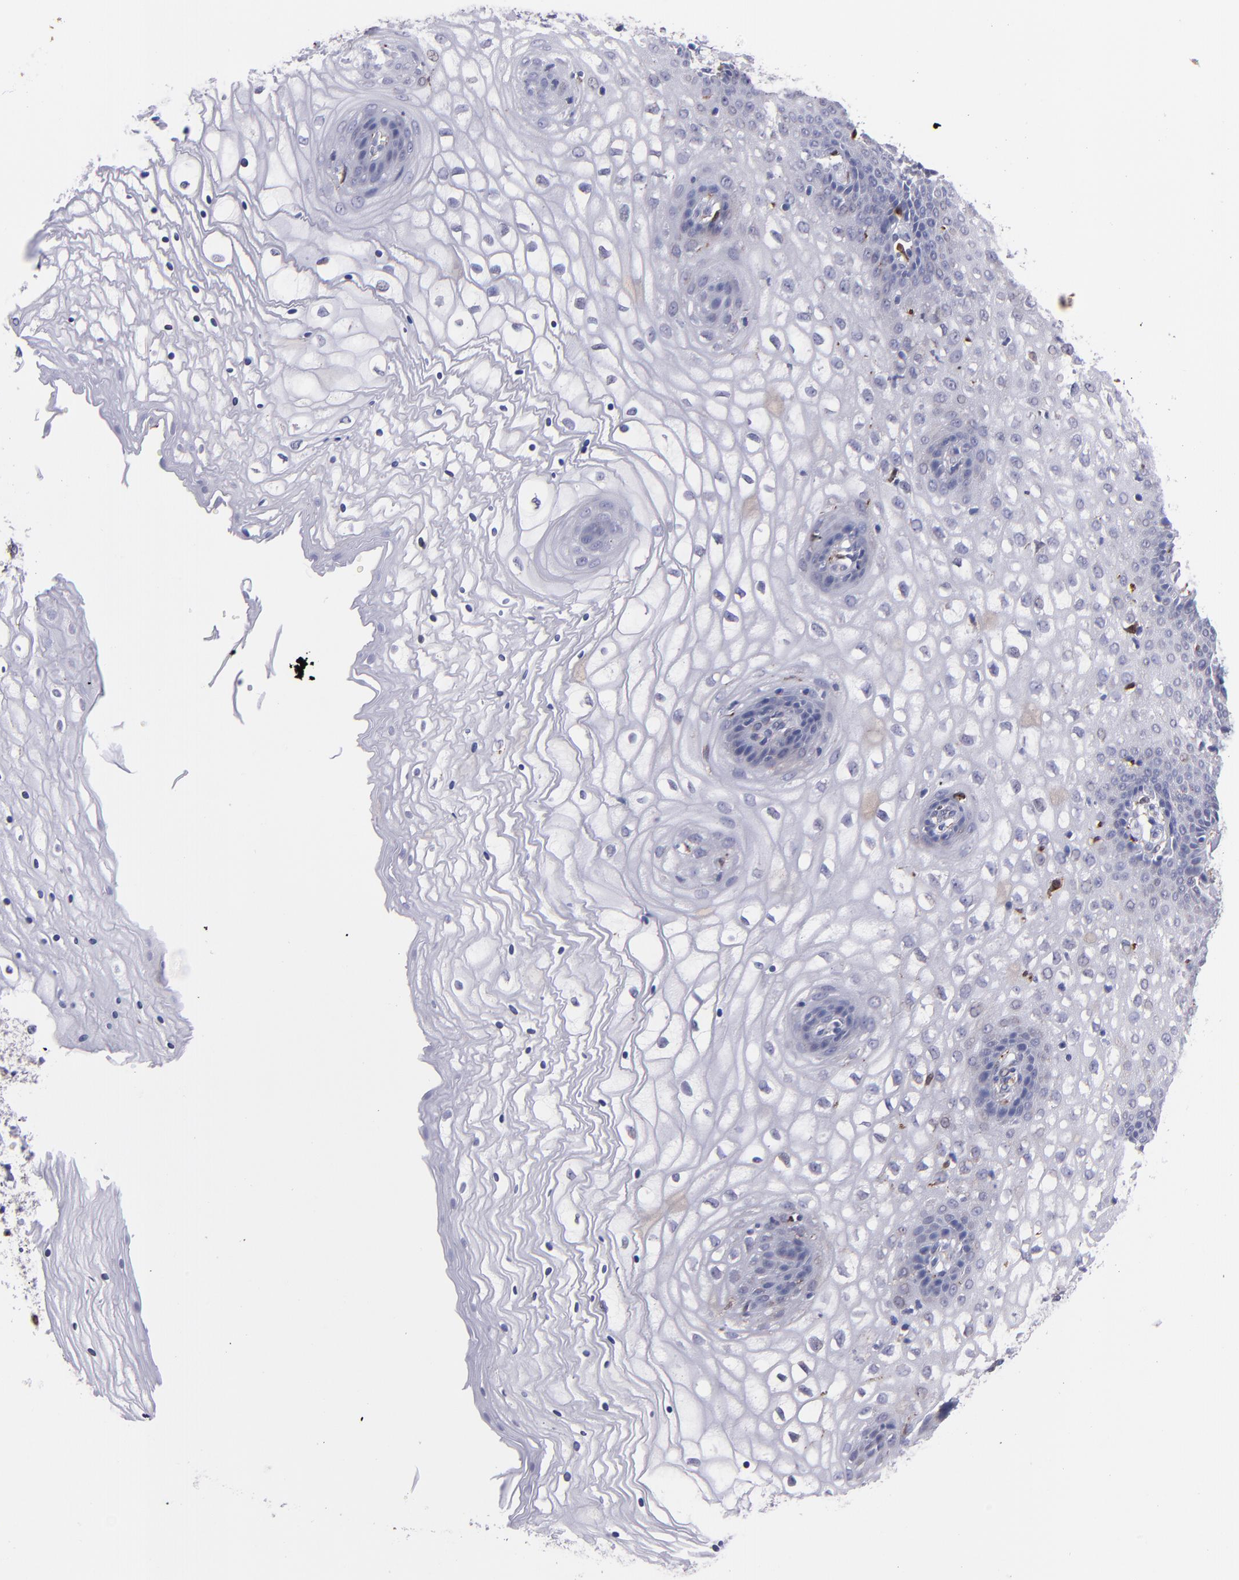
{"staining": {"intensity": "moderate", "quantity": "<25%", "location": "cytoplasmic/membranous,nuclear"}, "tissue": "vagina", "cell_type": "Squamous epithelial cells", "image_type": "normal", "snomed": [{"axis": "morphology", "description": "Normal tissue, NOS"}, {"axis": "topography", "description": "Vagina"}], "caption": "Immunohistochemical staining of unremarkable human vagina exhibits <25% levels of moderate cytoplasmic/membranous,nuclear protein expression in about <25% of squamous epithelial cells. (IHC, brightfield microscopy, high magnification).", "gene": "PTGS1", "patient": {"sex": "female", "age": 34}}